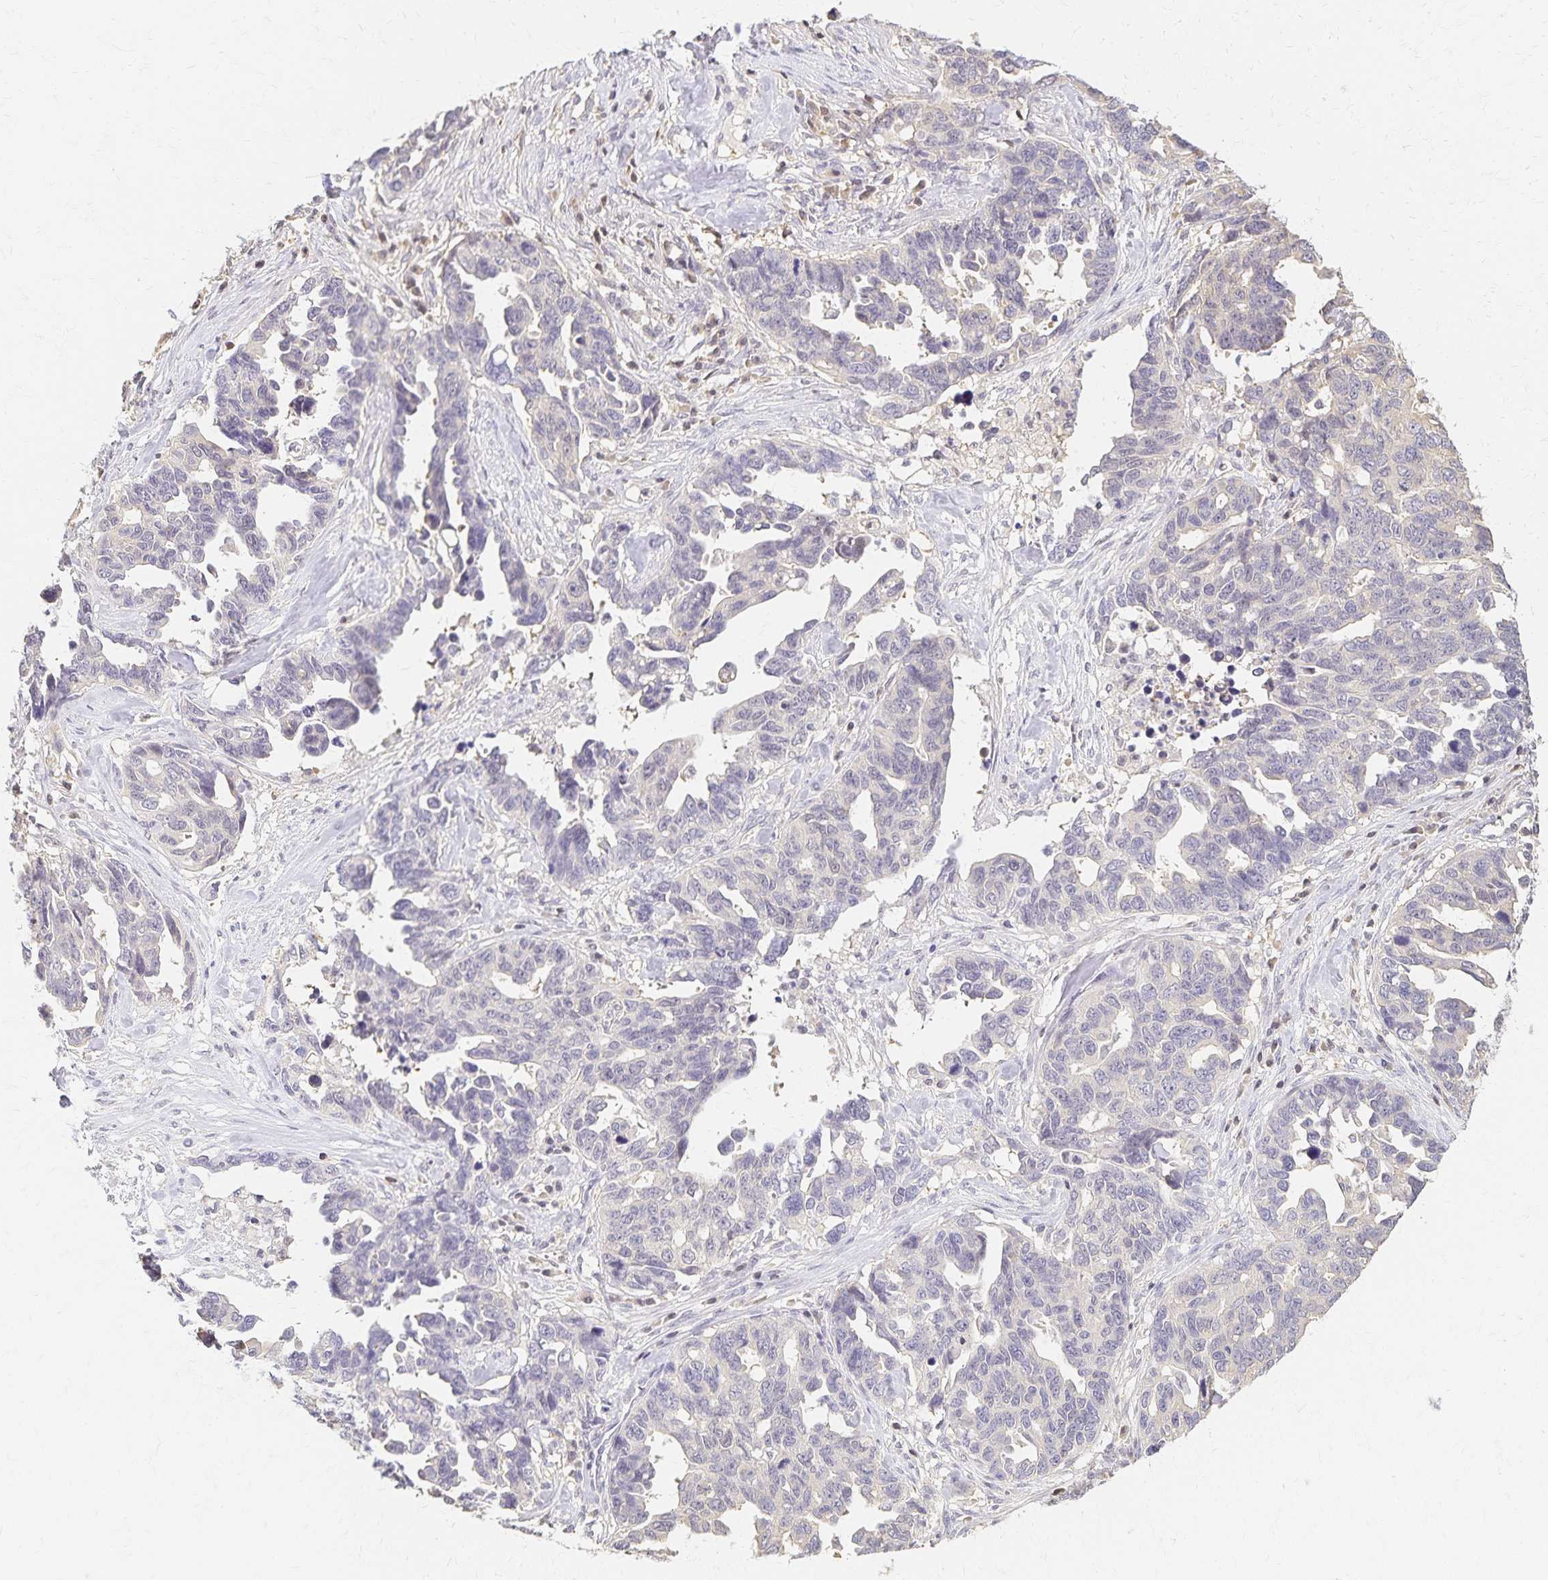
{"staining": {"intensity": "negative", "quantity": "none", "location": "none"}, "tissue": "ovarian cancer", "cell_type": "Tumor cells", "image_type": "cancer", "snomed": [{"axis": "morphology", "description": "Cystadenocarcinoma, serous, NOS"}, {"axis": "topography", "description": "Ovary"}], "caption": "DAB (3,3'-diaminobenzidine) immunohistochemical staining of ovarian cancer exhibits no significant positivity in tumor cells.", "gene": "AZGP1", "patient": {"sex": "female", "age": 69}}